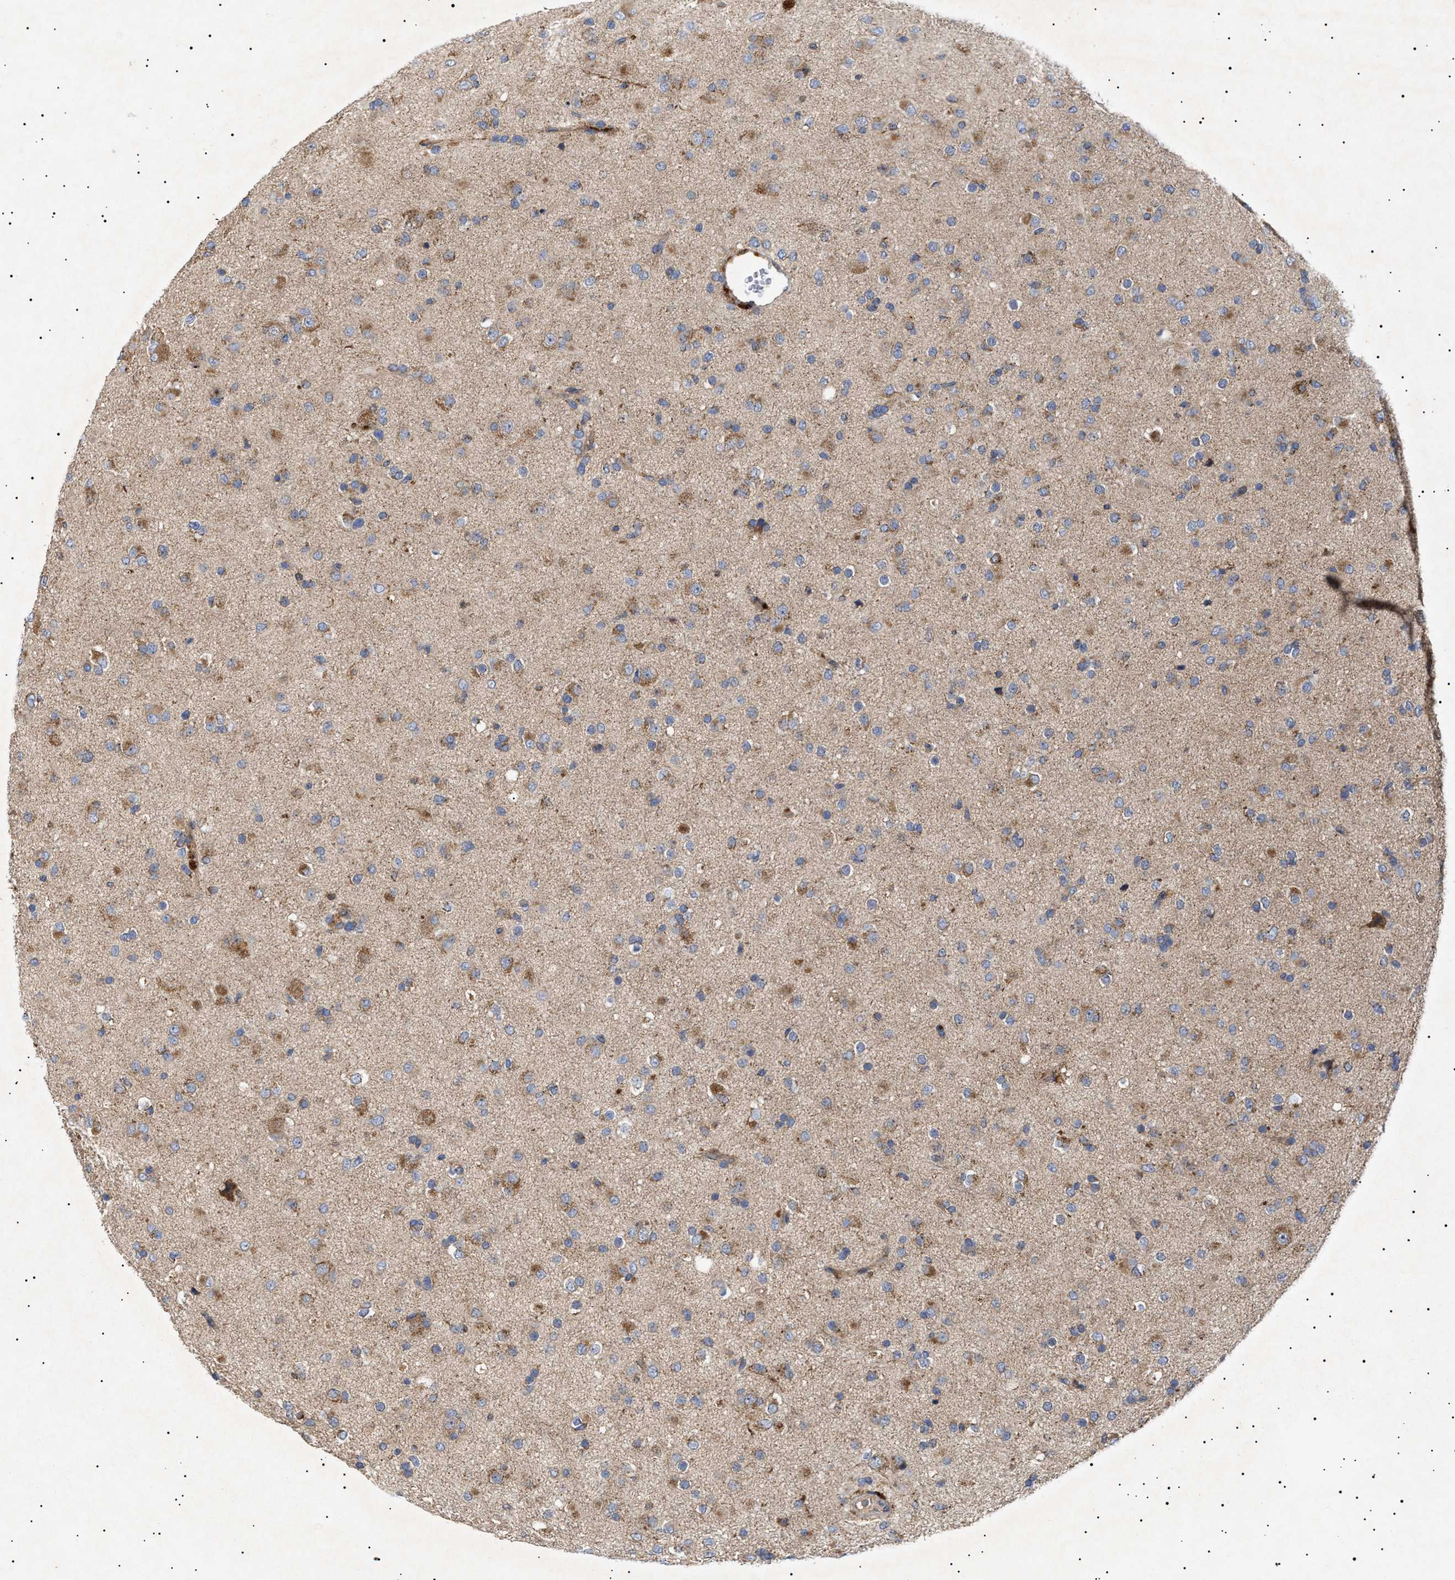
{"staining": {"intensity": "moderate", "quantity": "25%-75%", "location": "cytoplasmic/membranous"}, "tissue": "glioma", "cell_type": "Tumor cells", "image_type": "cancer", "snomed": [{"axis": "morphology", "description": "Glioma, malignant, Low grade"}, {"axis": "topography", "description": "Brain"}], "caption": "Brown immunohistochemical staining in glioma shows moderate cytoplasmic/membranous expression in about 25%-75% of tumor cells.", "gene": "MRPL10", "patient": {"sex": "male", "age": 65}}